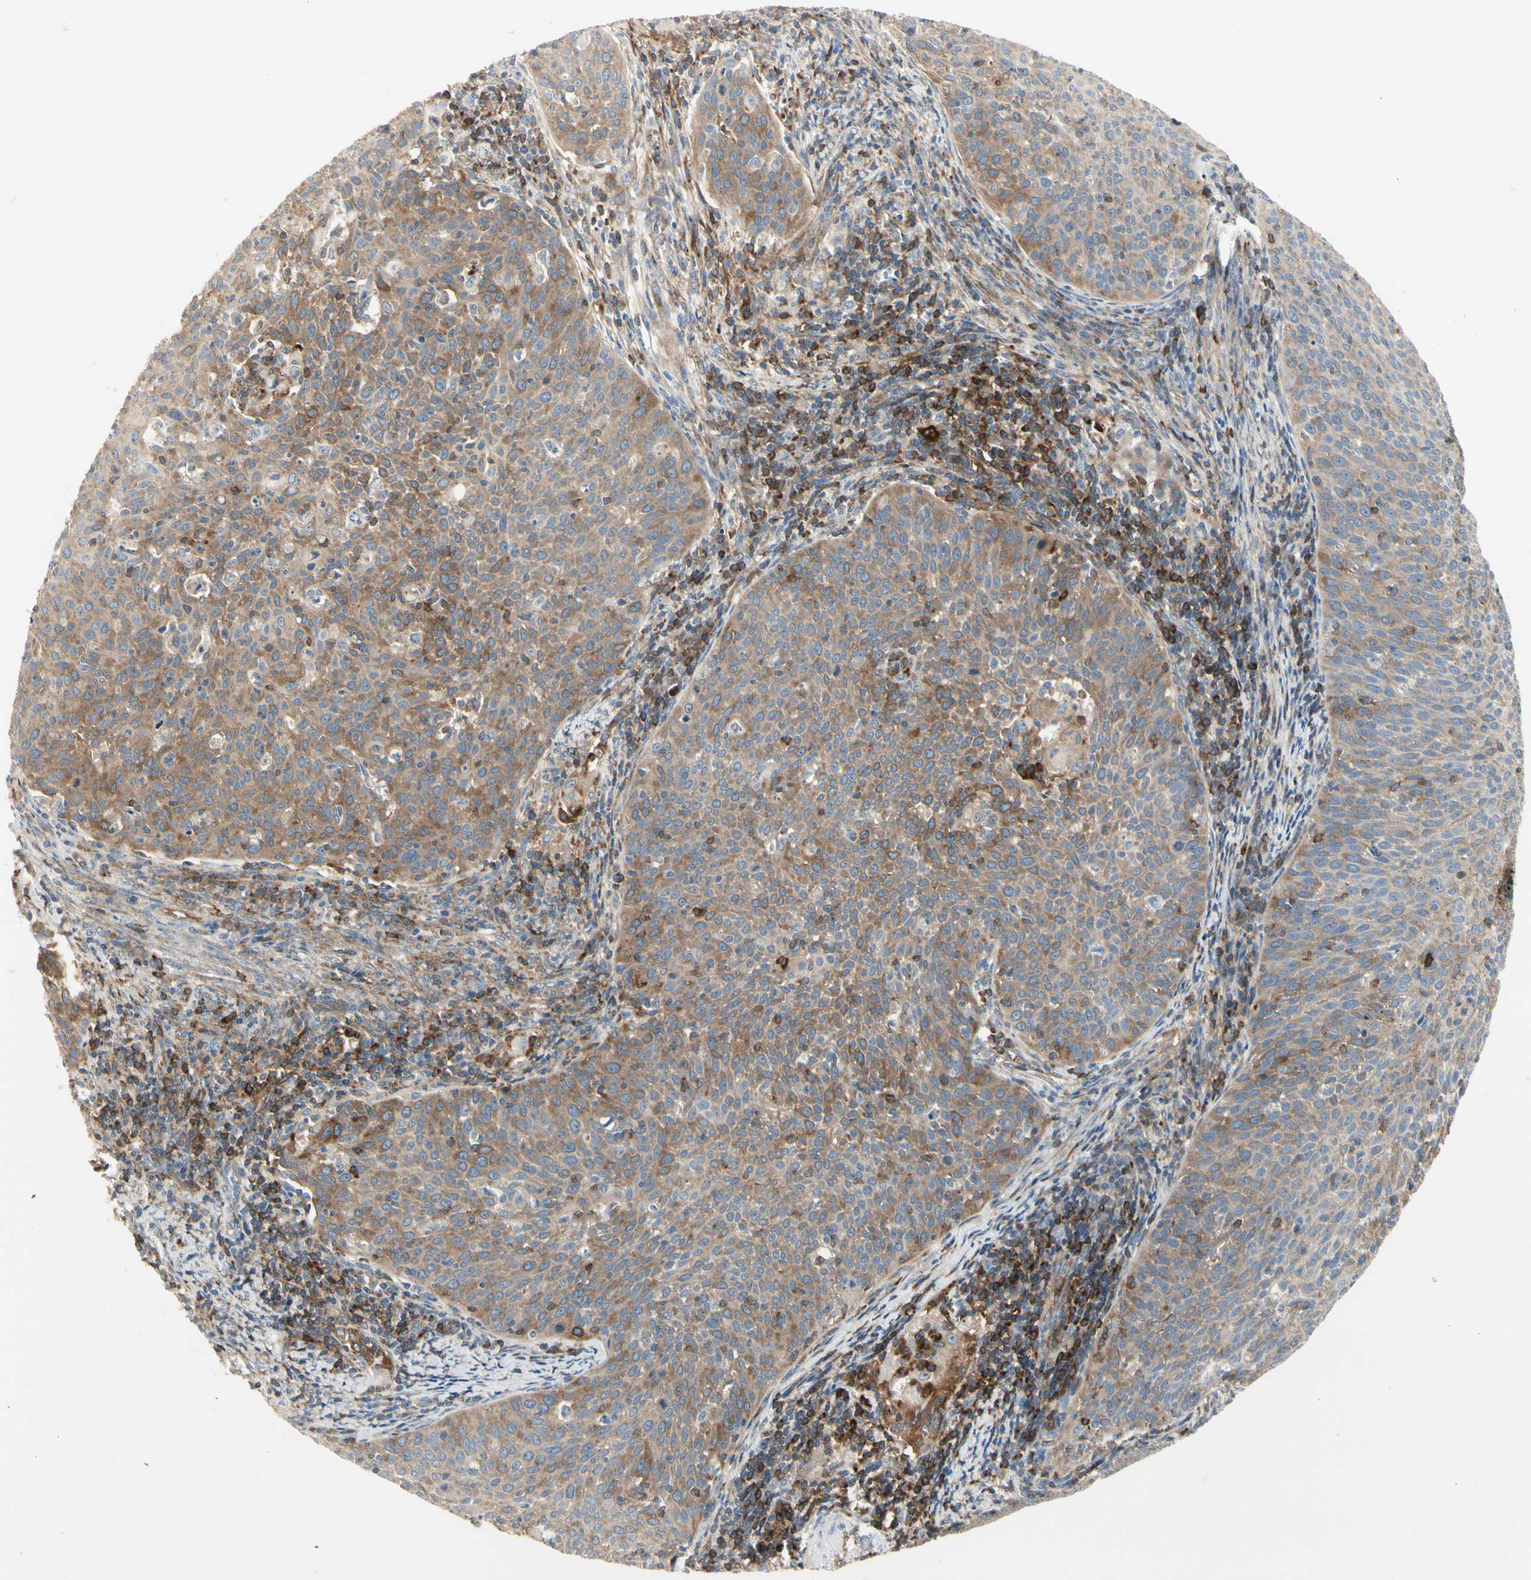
{"staining": {"intensity": "moderate", "quantity": ">75%", "location": "cytoplasmic/membranous"}, "tissue": "cervical cancer", "cell_type": "Tumor cells", "image_type": "cancer", "snomed": [{"axis": "morphology", "description": "Squamous cell carcinoma, NOS"}, {"axis": "topography", "description": "Cervix"}], "caption": "IHC of human cervical squamous cell carcinoma demonstrates medium levels of moderate cytoplasmic/membranous expression in approximately >75% of tumor cells. Immunohistochemistry stains the protein in brown and the nuclei are stained blue.", "gene": "NFKB2", "patient": {"sex": "female", "age": 38}}